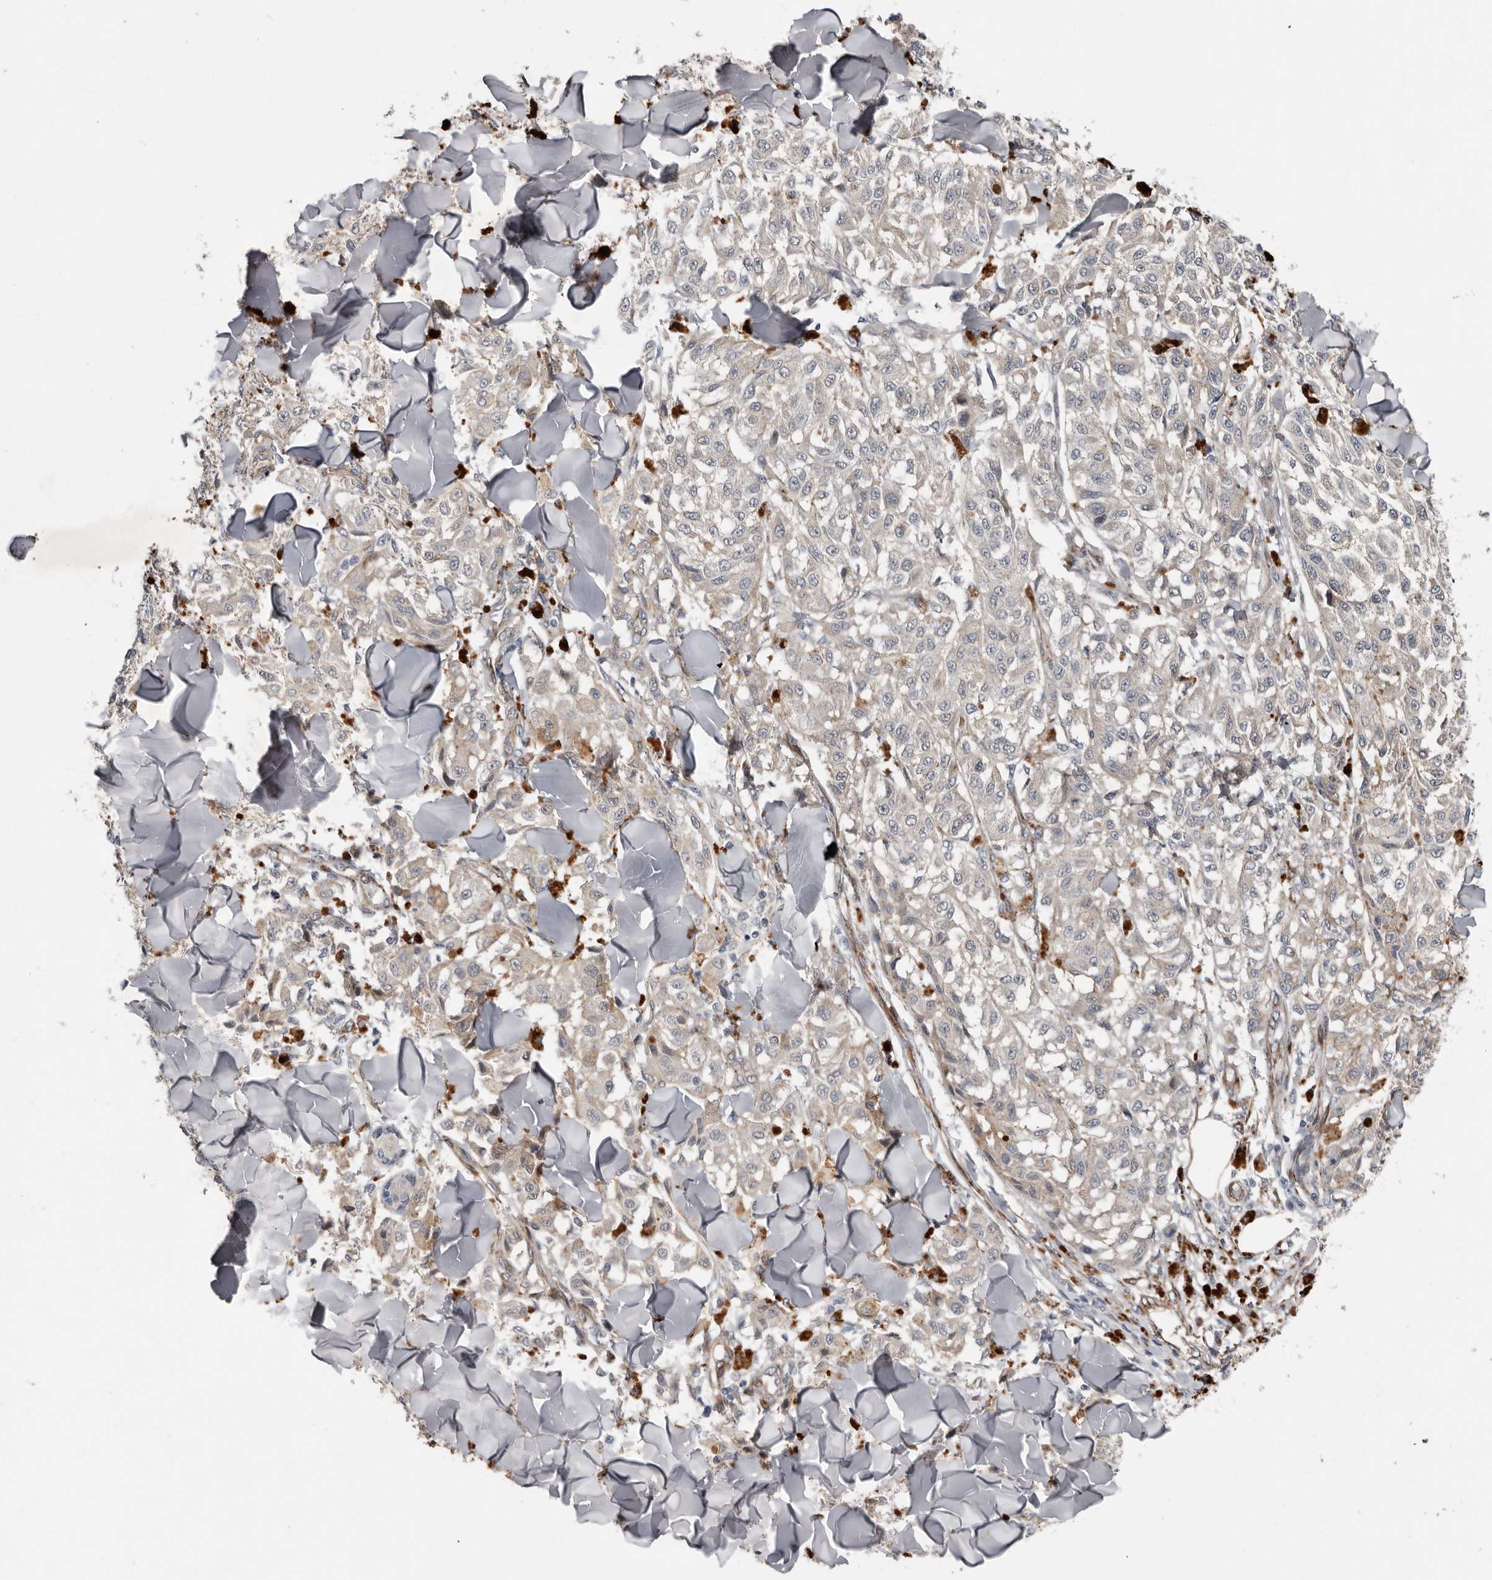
{"staining": {"intensity": "negative", "quantity": "none", "location": "none"}, "tissue": "melanoma", "cell_type": "Tumor cells", "image_type": "cancer", "snomed": [{"axis": "morphology", "description": "Malignant melanoma, NOS"}, {"axis": "topography", "description": "Skin"}], "caption": "Tumor cells are negative for brown protein staining in melanoma.", "gene": "RANBP17", "patient": {"sex": "female", "age": 64}}